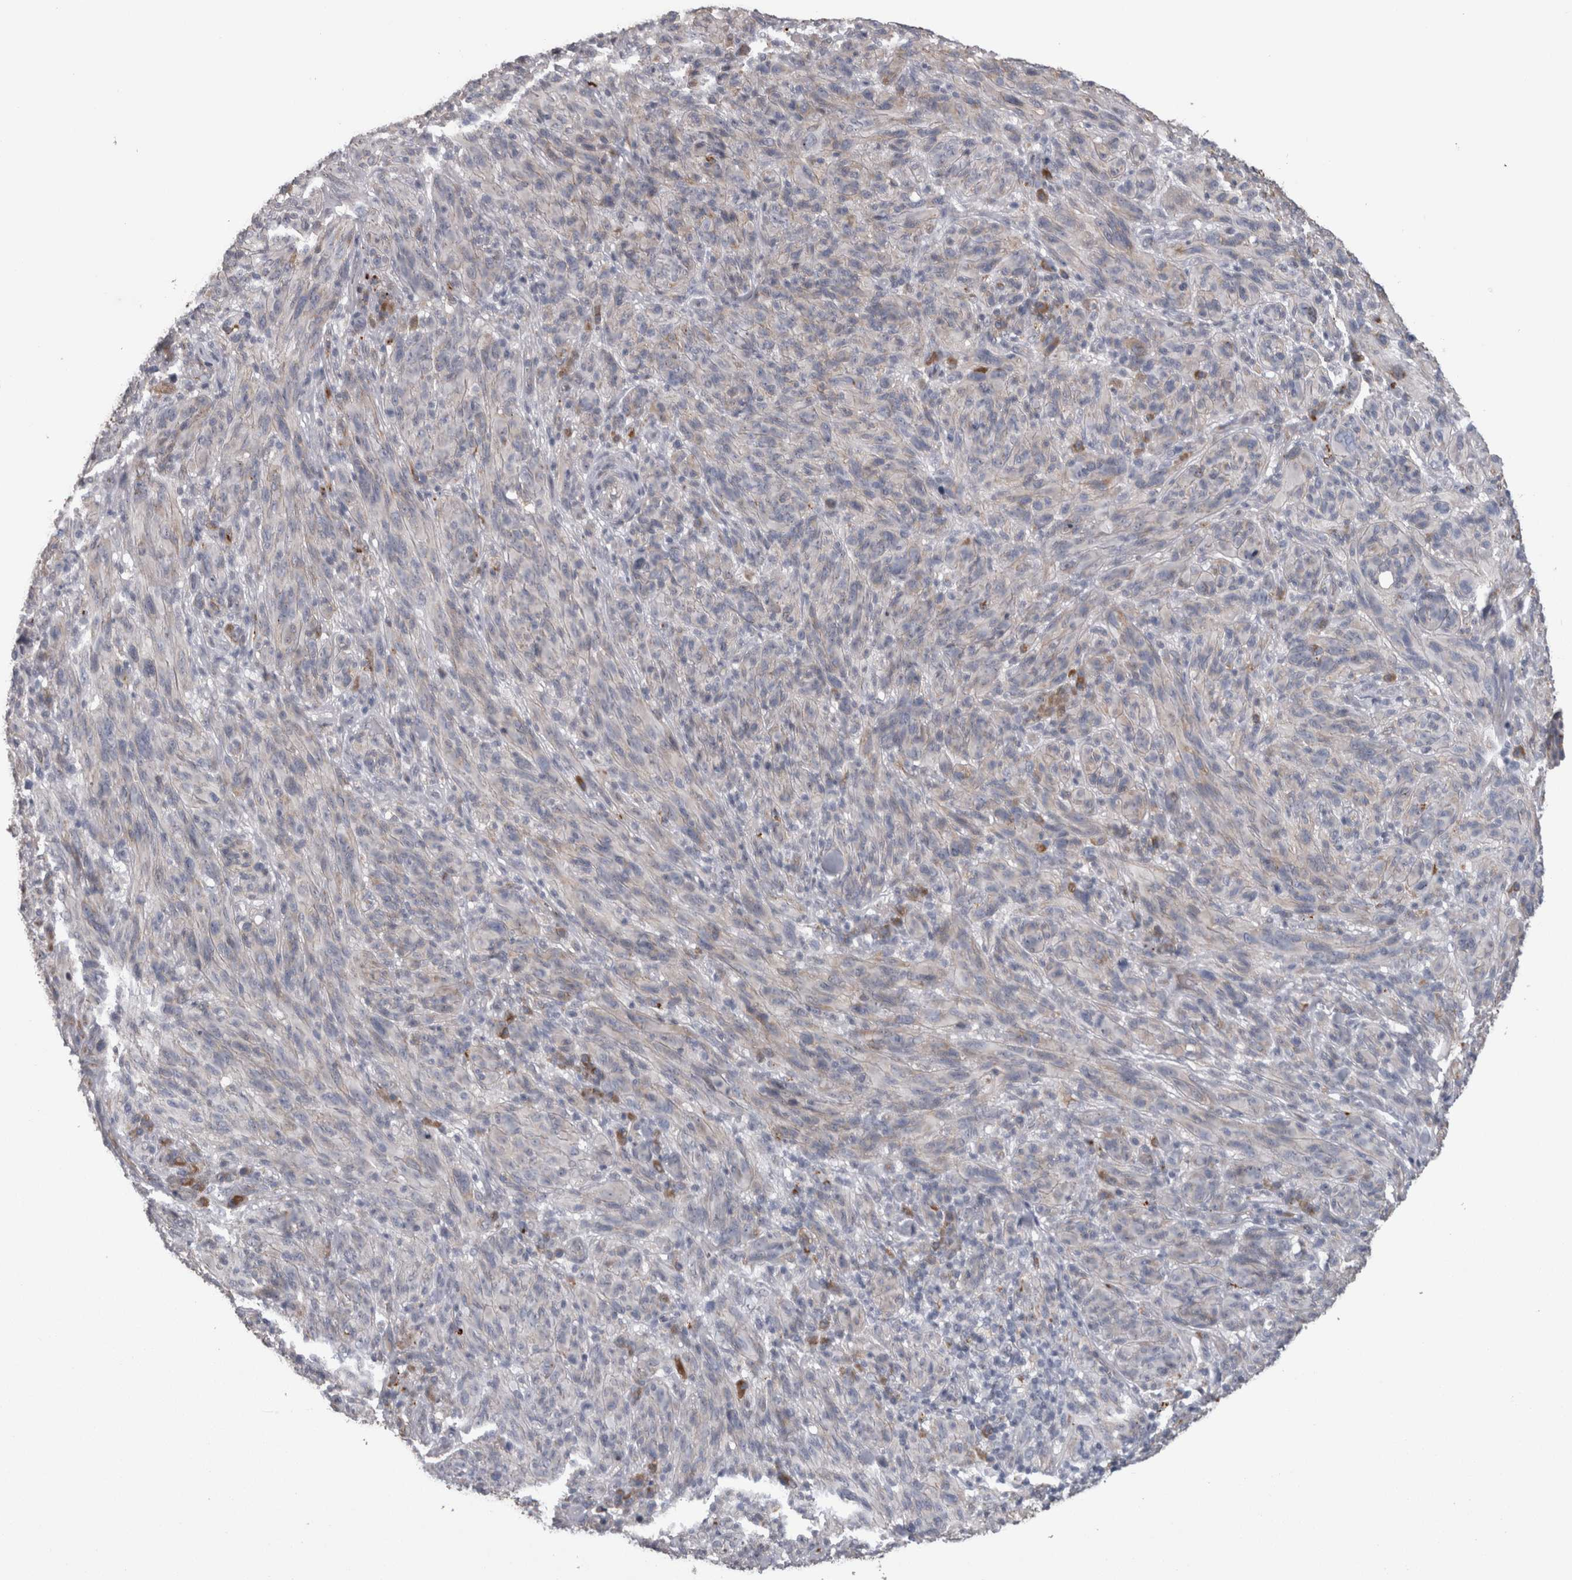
{"staining": {"intensity": "negative", "quantity": "none", "location": "none"}, "tissue": "melanoma", "cell_type": "Tumor cells", "image_type": "cancer", "snomed": [{"axis": "morphology", "description": "Malignant melanoma, NOS"}, {"axis": "topography", "description": "Skin of head"}], "caption": "Histopathology image shows no significant protein expression in tumor cells of melanoma. (DAB (3,3'-diaminobenzidine) immunohistochemistry with hematoxylin counter stain).", "gene": "STC1", "patient": {"sex": "male", "age": 96}}